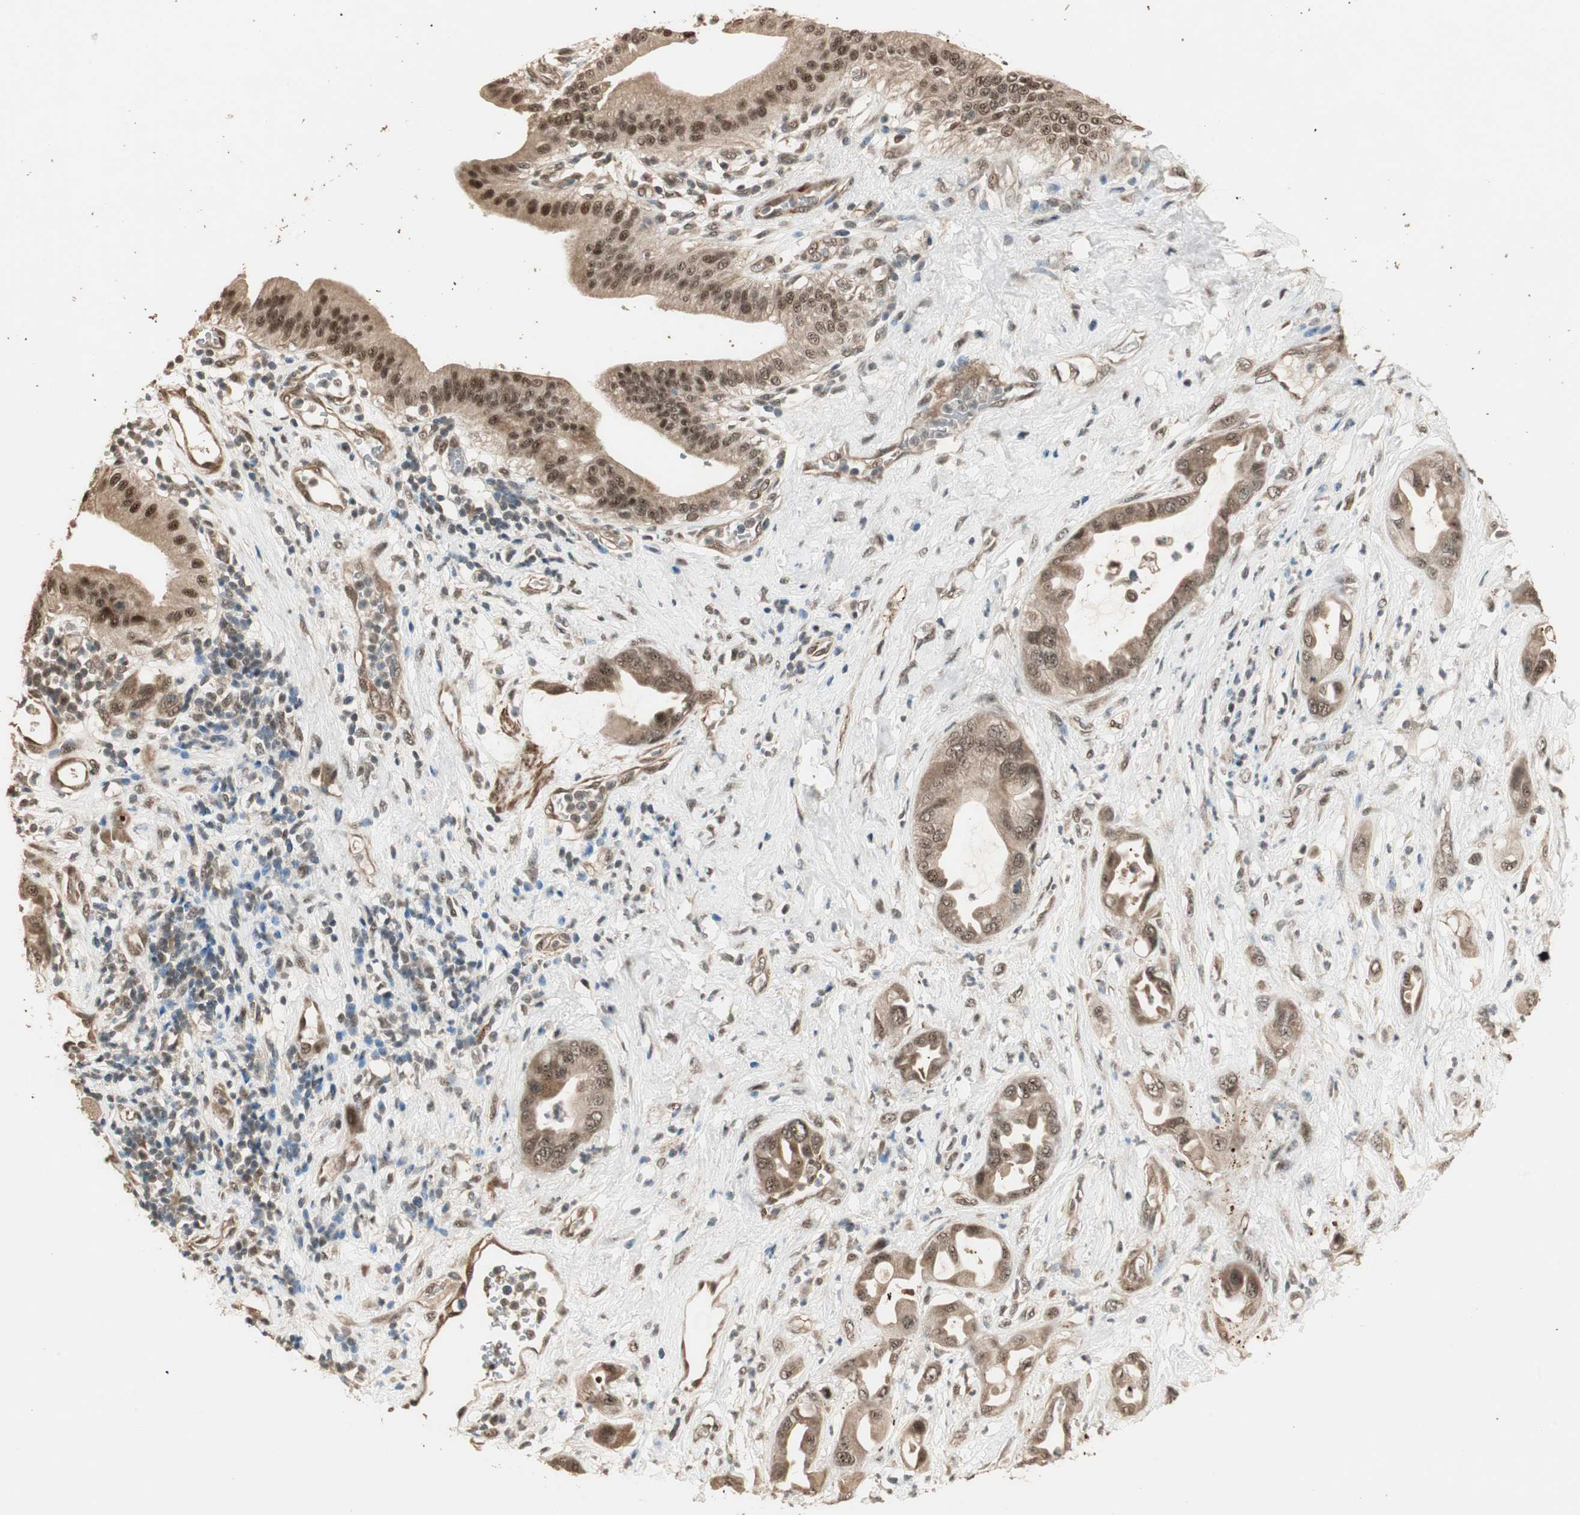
{"staining": {"intensity": "moderate", "quantity": ">75%", "location": "cytoplasmic/membranous,nuclear"}, "tissue": "pancreatic cancer", "cell_type": "Tumor cells", "image_type": "cancer", "snomed": [{"axis": "morphology", "description": "Adenocarcinoma, NOS"}, {"axis": "morphology", "description": "Adenocarcinoma, metastatic, NOS"}, {"axis": "topography", "description": "Lymph node"}, {"axis": "topography", "description": "Pancreas"}, {"axis": "topography", "description": "Duodenum"}], "caption": "The image shows a brown stain indicating the presence of a protein in the cytoplasmic/membranous and nuclear of tumor cells in pancreatic cancer.", "gene": "ZSCAN31", "patient": {"sex": "female", "age": 64}}